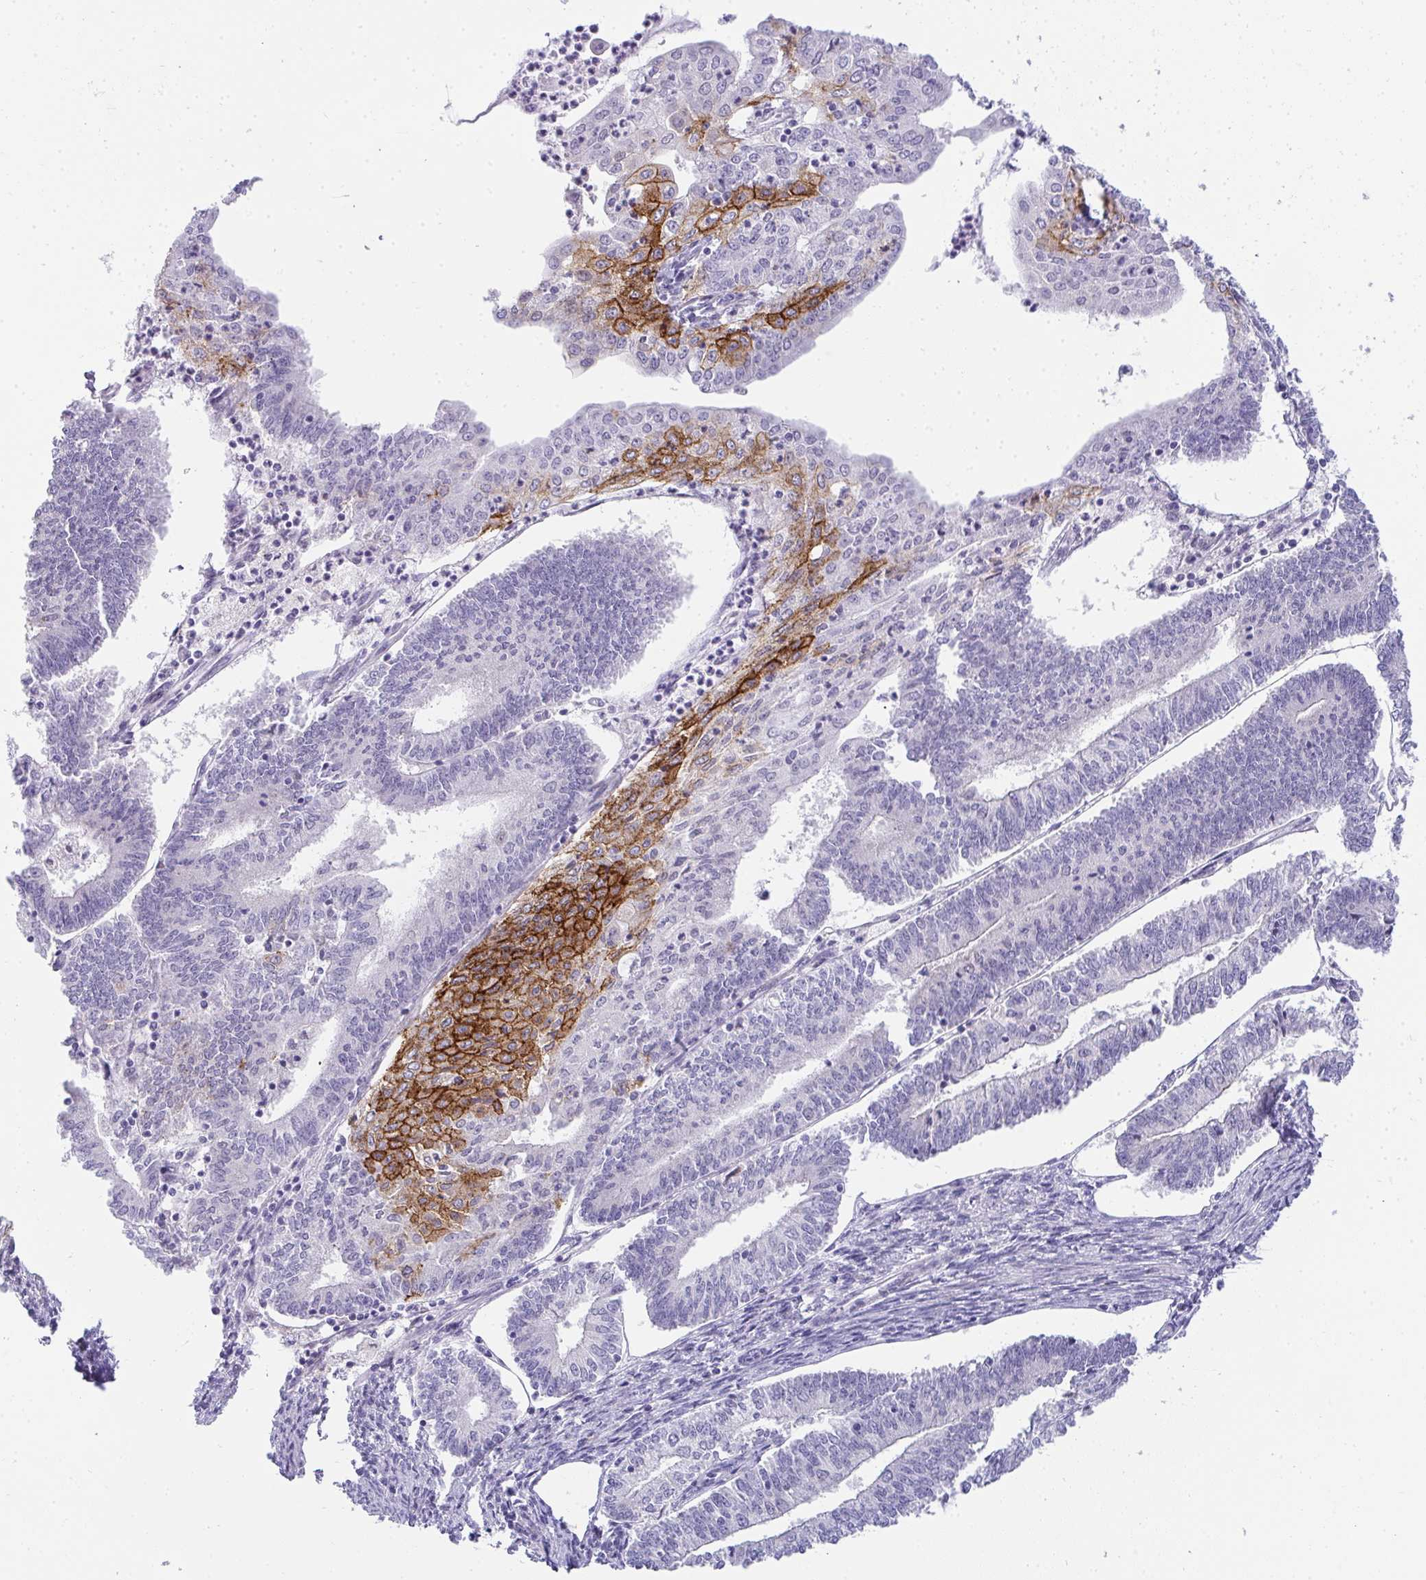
{"staining": {"intensity": "negative", "quantity": "none", "location": "none"}, "tissue": "endometrial cancer", "cell_type": "Tumor cells", "image_type": "cancer", "snomed": [{"axis": "morphology", "description": "Adenocarcinoma, NOS"}, {"axis": "topography", "description": "Endometrium"}], "caption": "Immunohistochemistry (IHC) of endometrial cancer demonstrates no expression in tumor cells.", "gene": "AK5", "patient": {"sex": "female", "age": 61}}